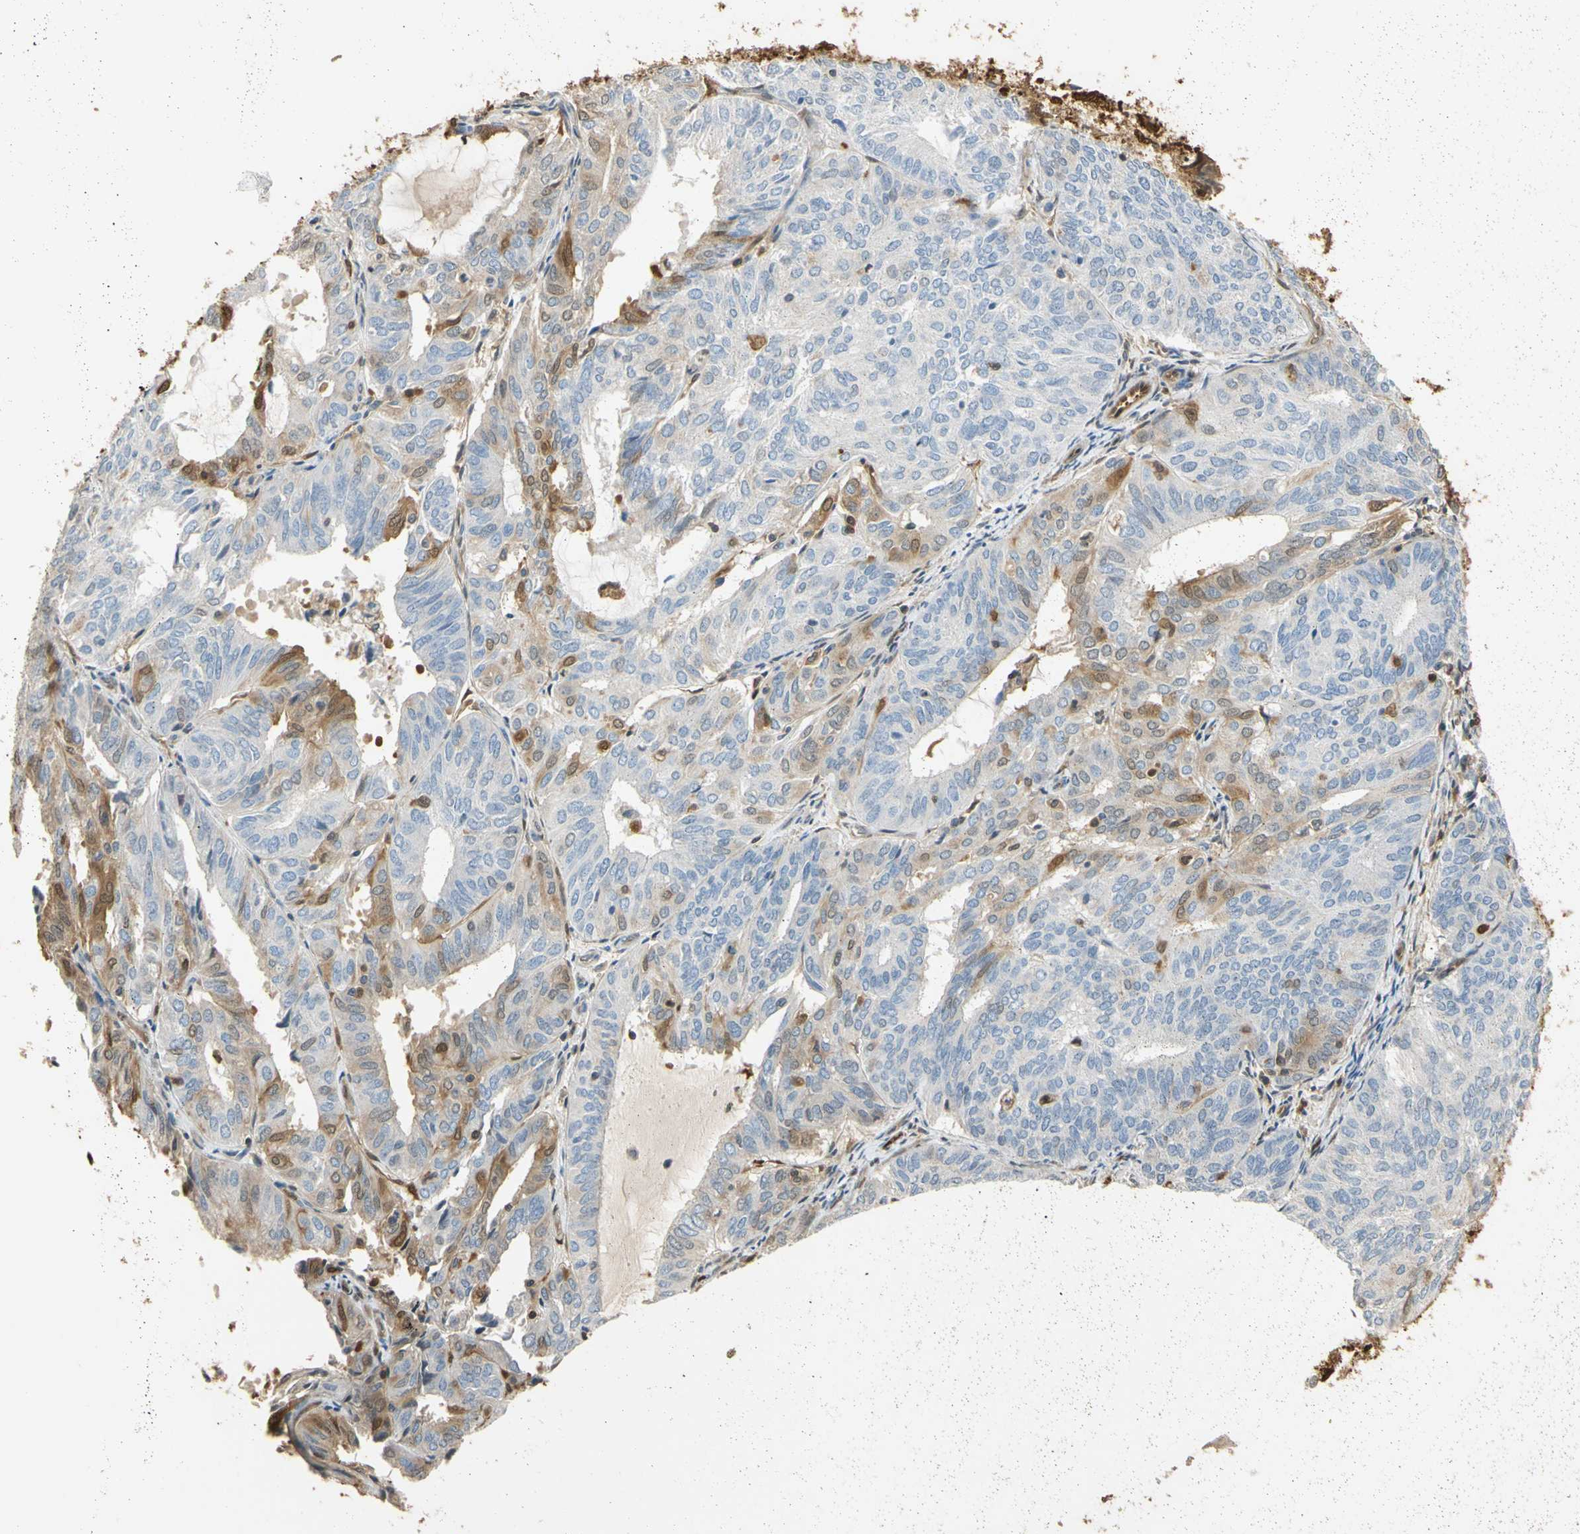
{"staining": {"intensity": "moderate", "quantity": "<25%", "location": "cytoplasmic/membranous,nuclear"}, "tissue": "endometrial cancer", "cell_type": "Tumor cells", "image_type": "cancer", "snomed": [{"axis": "morphology", "description": "Adenocarcinoma, NOS"}, {"axis": "topography", "description": "Uterus"}], "caption": "Adenocarcinoma (endometrial) tissue exhibits moderate cytoplasmic/membranous and nuclear positivity in approximately <25% of tumor cells, visualized by immunohistochemistry. Nuclei are stained in blue.", "gene": "S100A6", "patient": {"sex": "female", "age": 60}}